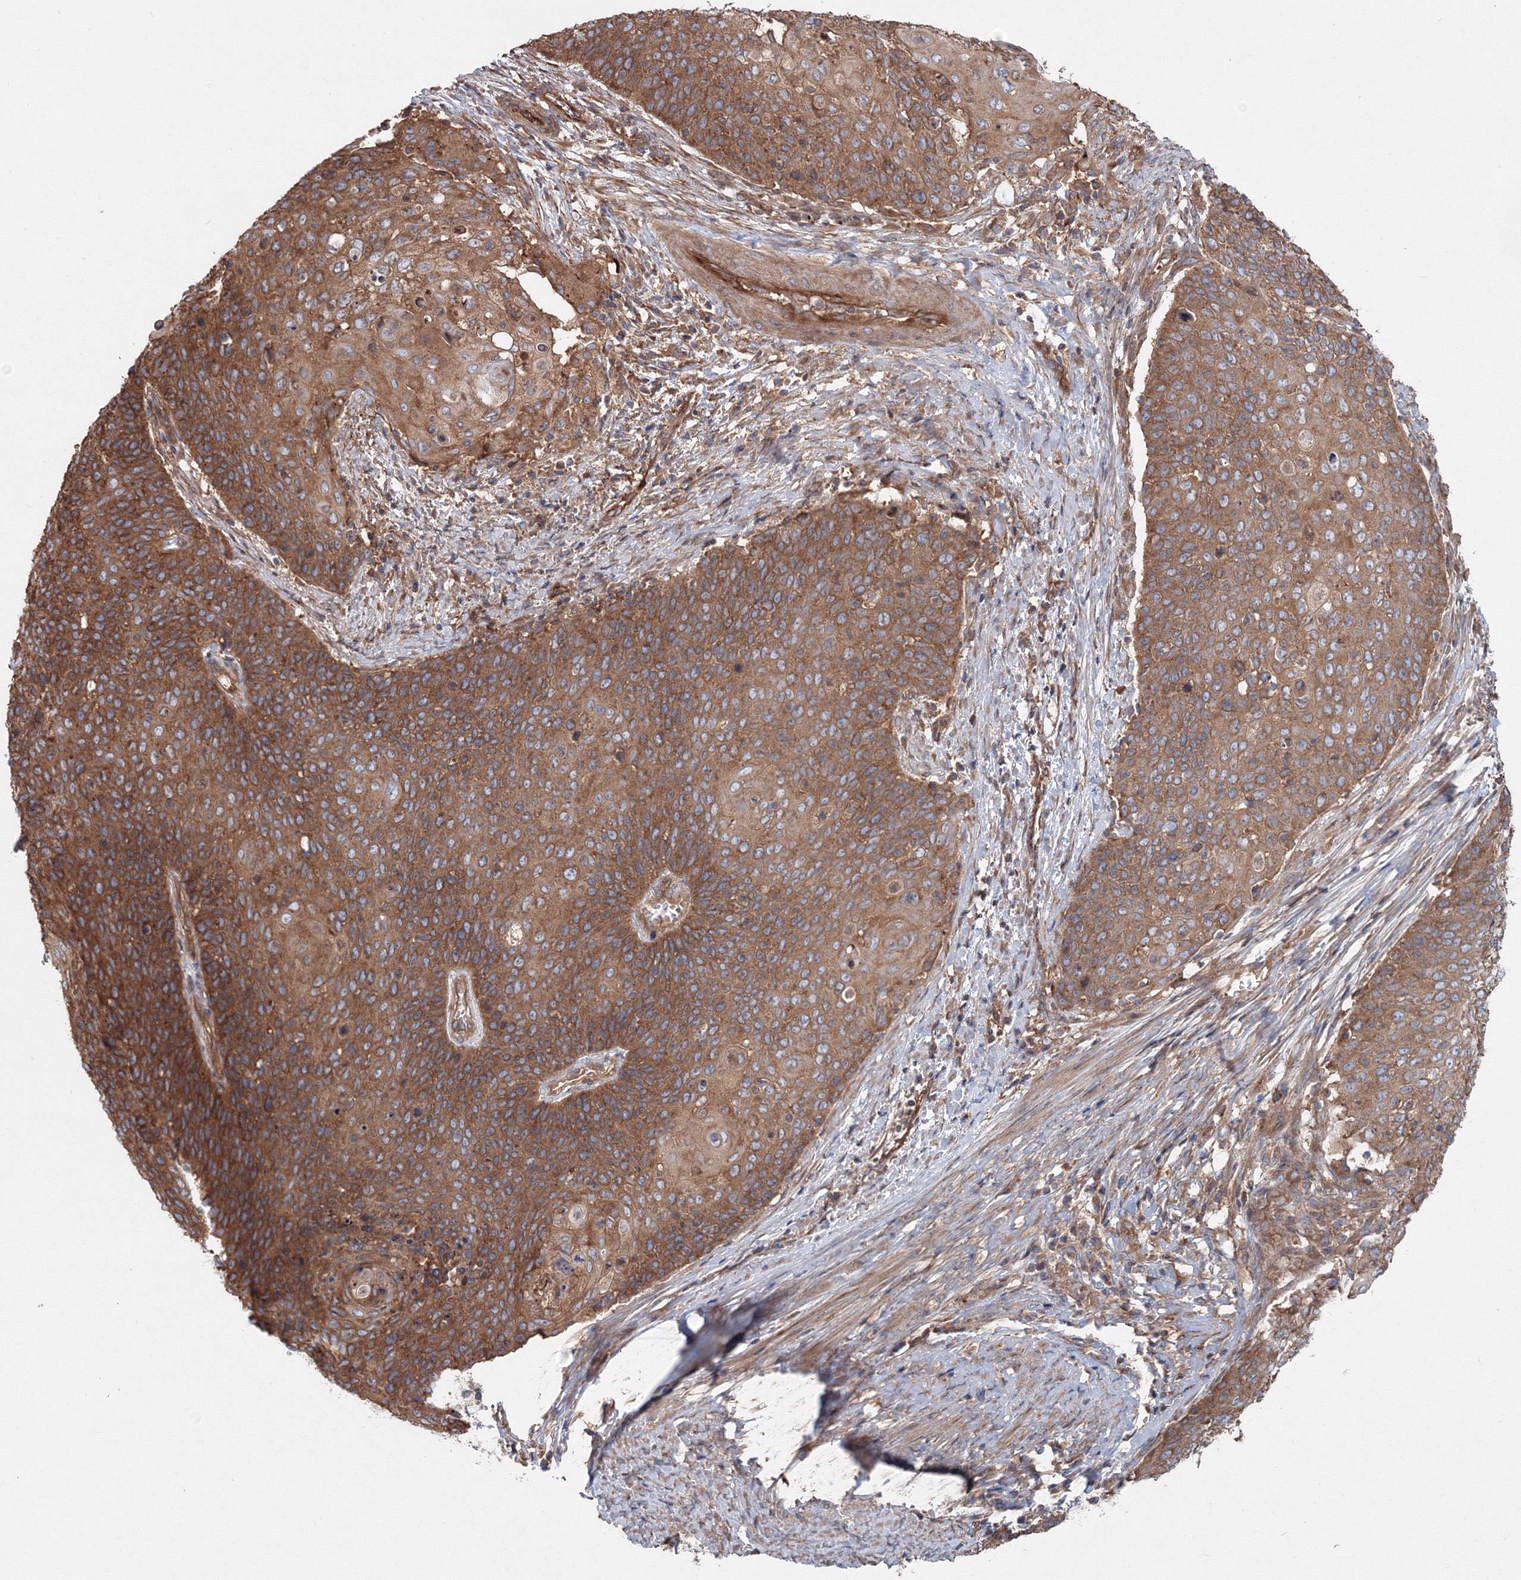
{"staining": {"intensity": "moderate", "quantity": ">75%", "location": "cytoplasmic/membranous"}, "tissue": "cervical cancer", "cell_type": "Tumor cells", "image_type": "cancer", "snomed": [{"axis": "morphology", "description": "Squamous cell carcinoma, NOS"}, {"axis": "topography", "description": "Cervix"}], "caption": "Human cervical squamous cell carcinoma stained with a brown dye demonstrates moderate cytoplasmic/membranous positive positivity in approximately >75% of tumor cells.", "gene": "EXOC1", "patient": {"sex": "female", "age": 39}}